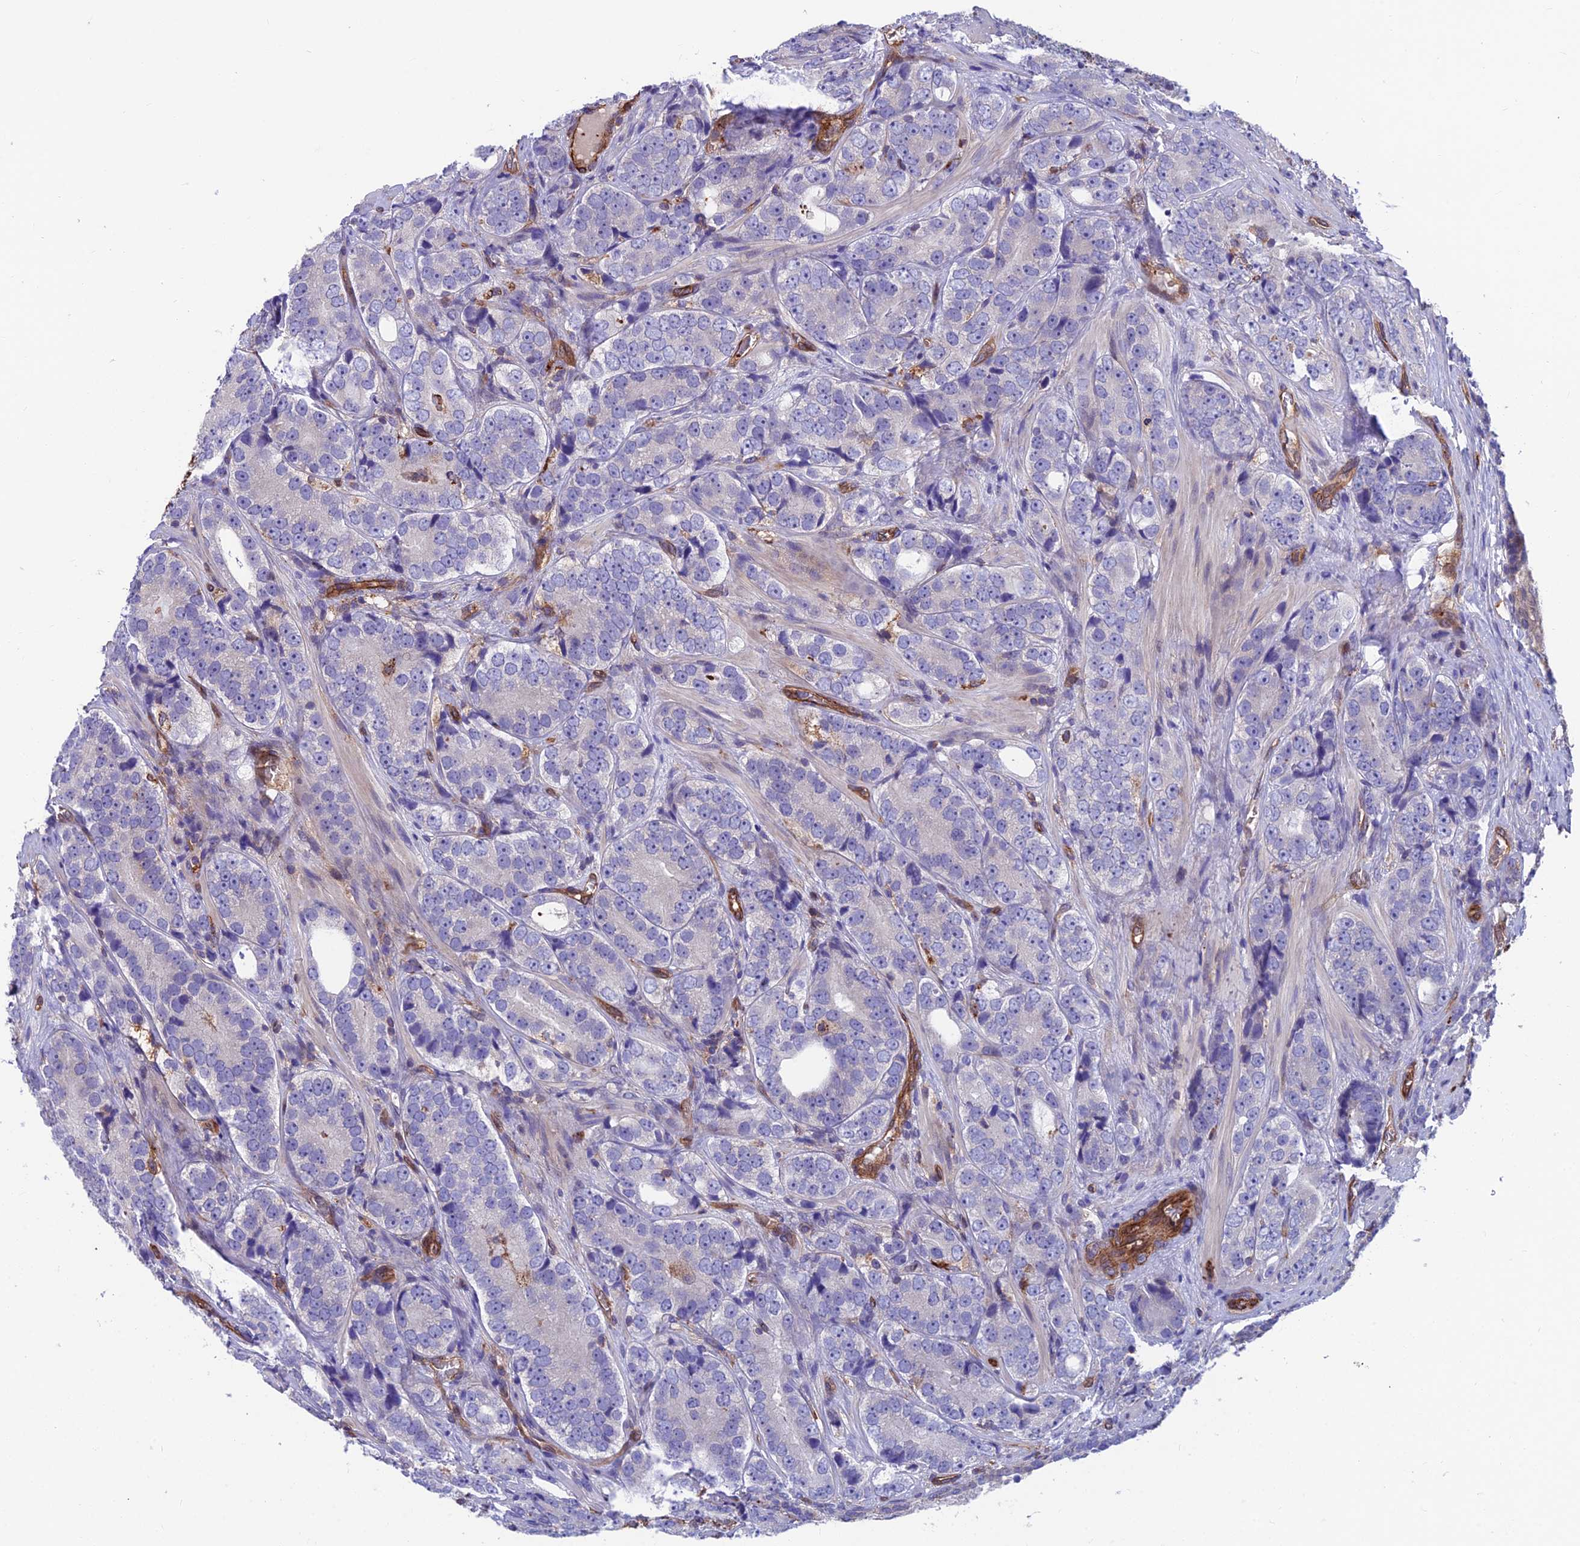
{"staining": {"intensity": "negative", "quantity": "none", "location": "none"}, "tissue": "prostate cancer", "cell_type": "Tumor cells", "image_type": "cancer", "snomed": [{"axis": "morphology", "description": "Adenocarcinoma, High grade"}, {"axis": "topography", "description": "Prostate"}], "caption": "This is an IHC micrograph of adenocarcinoma (high-grade) (prostate). There is no expression in tumor cells.", "gene": "RTN4RL1", "patient": {"sex": "male", "age": 56}}